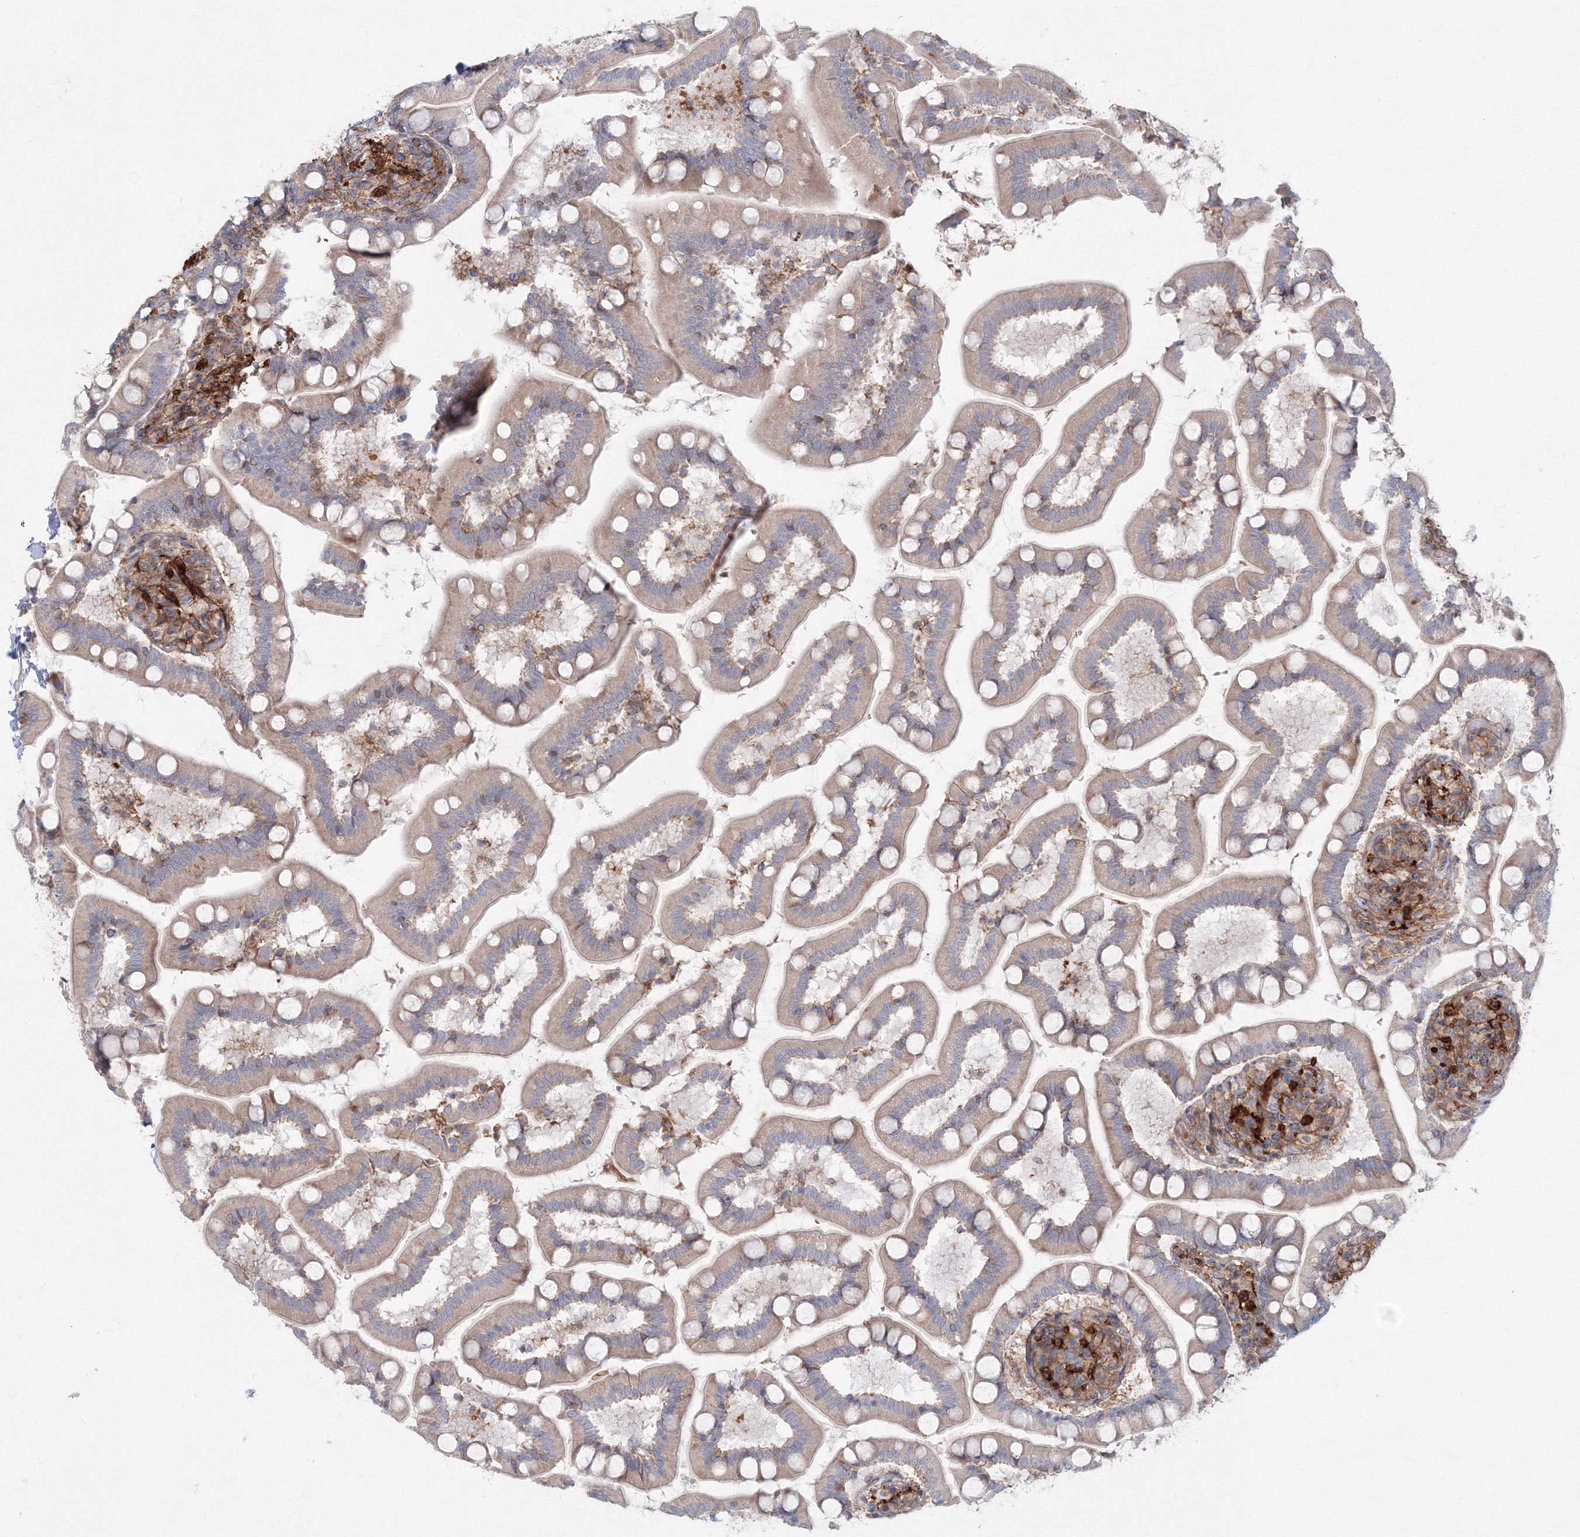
{"staining": {"intensity": "moderate", "quantity": "<25%", "location": "cytoplasmic/membranous"}, "tissue": "small intestine", "cell_type": "Glandular cells", "image_type": "normal", "snomed": [{"axis": "morphology", "description": "Normal tissue, NOS"}, {"axis": "topography", "description": "Small intestine"}], "caption": "The photomicrograph exhibits staining of normal small intestine, revealing moderate cytoplasmic/membranous protein positivity (brown color) within glandular cells.", "gene": "SH3PXD2A", "patient": {"sex": "female", "age": 64}}